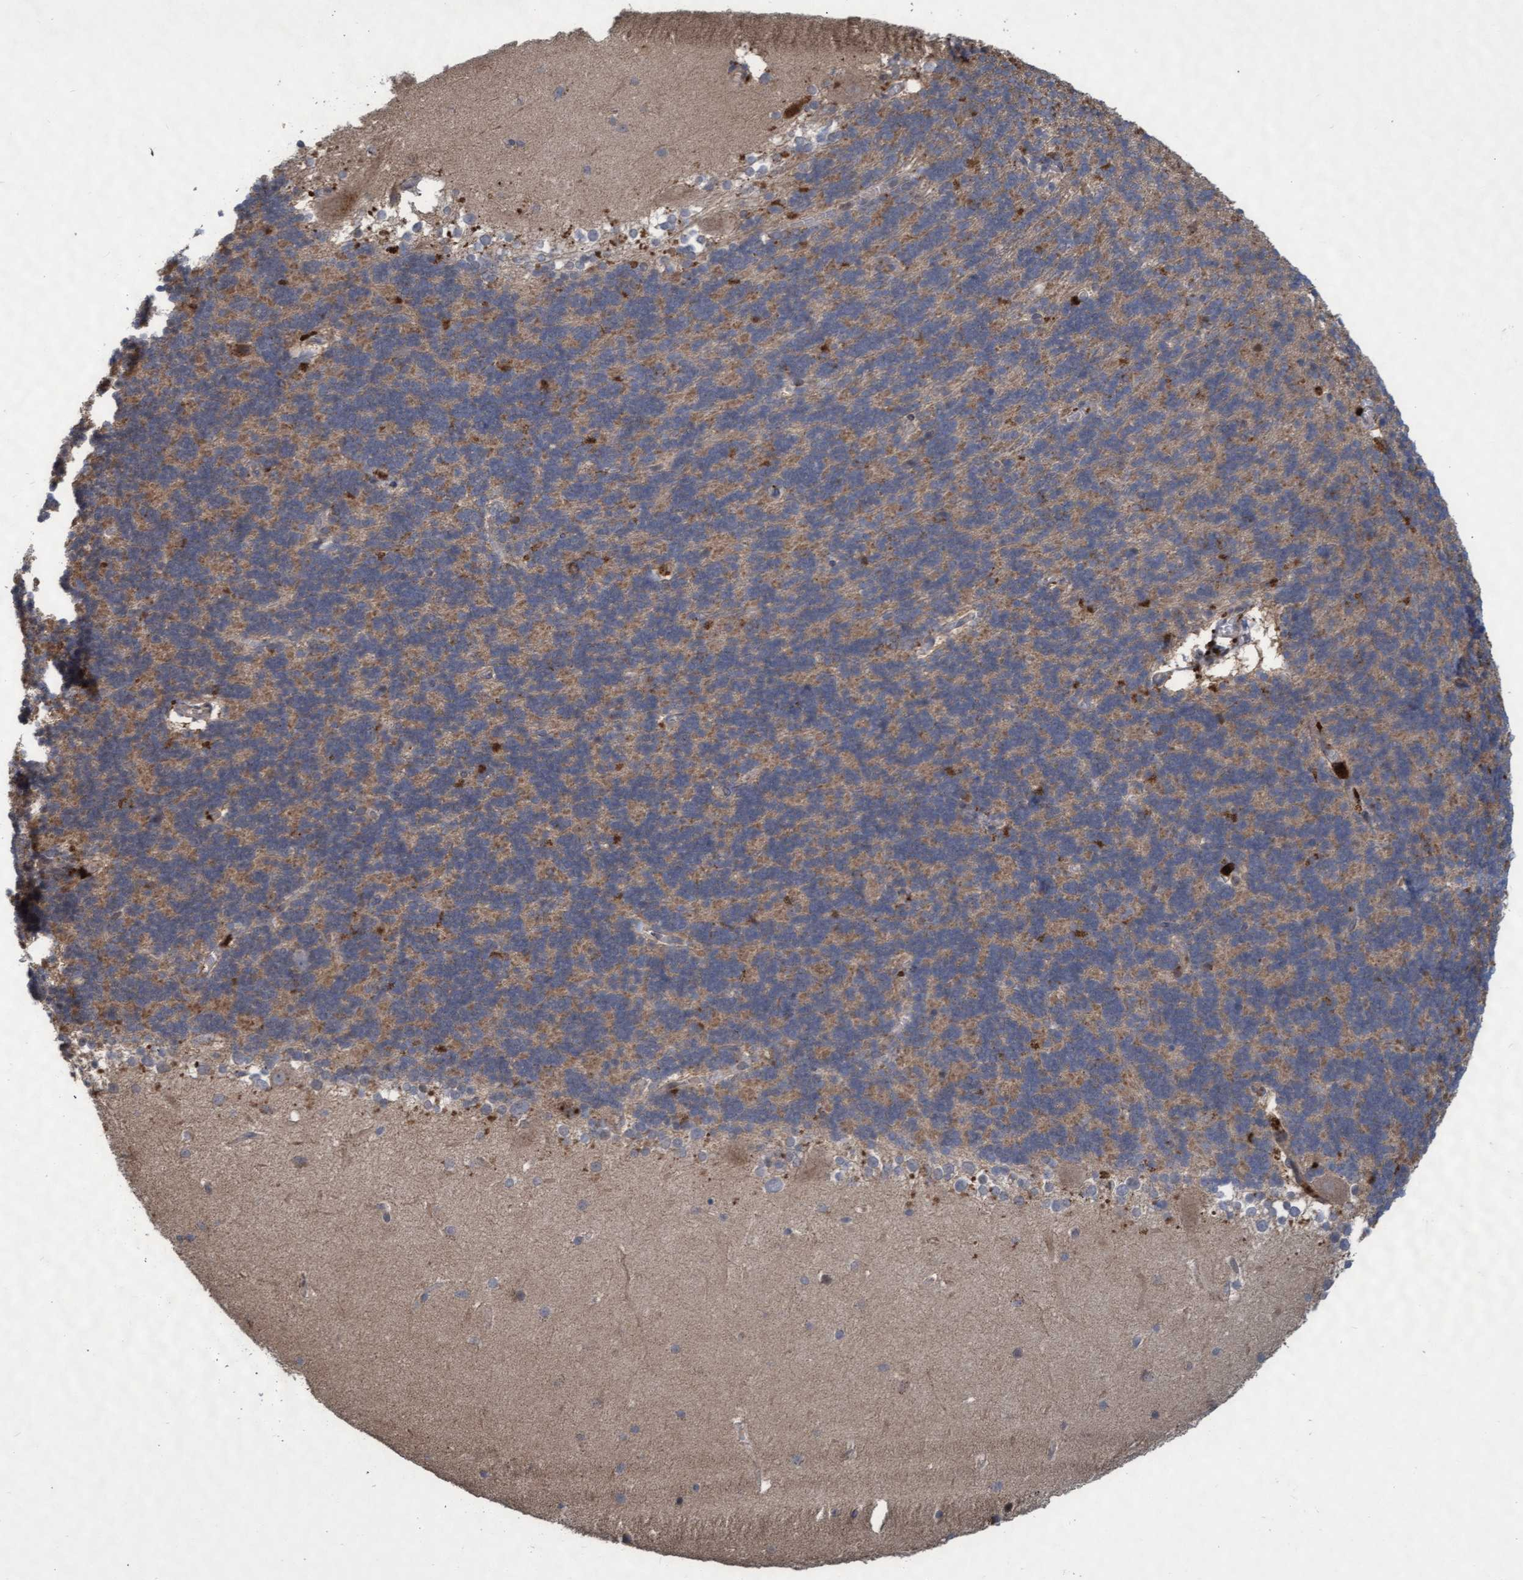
{"staining": {"intensity": "moderate", "quantity": "25%-75%", "location": "cytoplasmic/membranous"}, "tissue": "cerebellum", "cell_type": "Cells in granular layer", "image_type": "normal", "snomed": [{"axis": "morphology", "description": "Normal tissue, NOS"}, {"axis": "topography", "description": "Cerebellum"}], "caption": "Cerebellum stained with DAB immunohistochemistry (IHC) shows medium levels of moderate cytoplasmic/membranous positivity in about 25%-75% of cells in granular layer.", "gene": "KCNC2", "patient": {"sex": "female", "age": 19}}